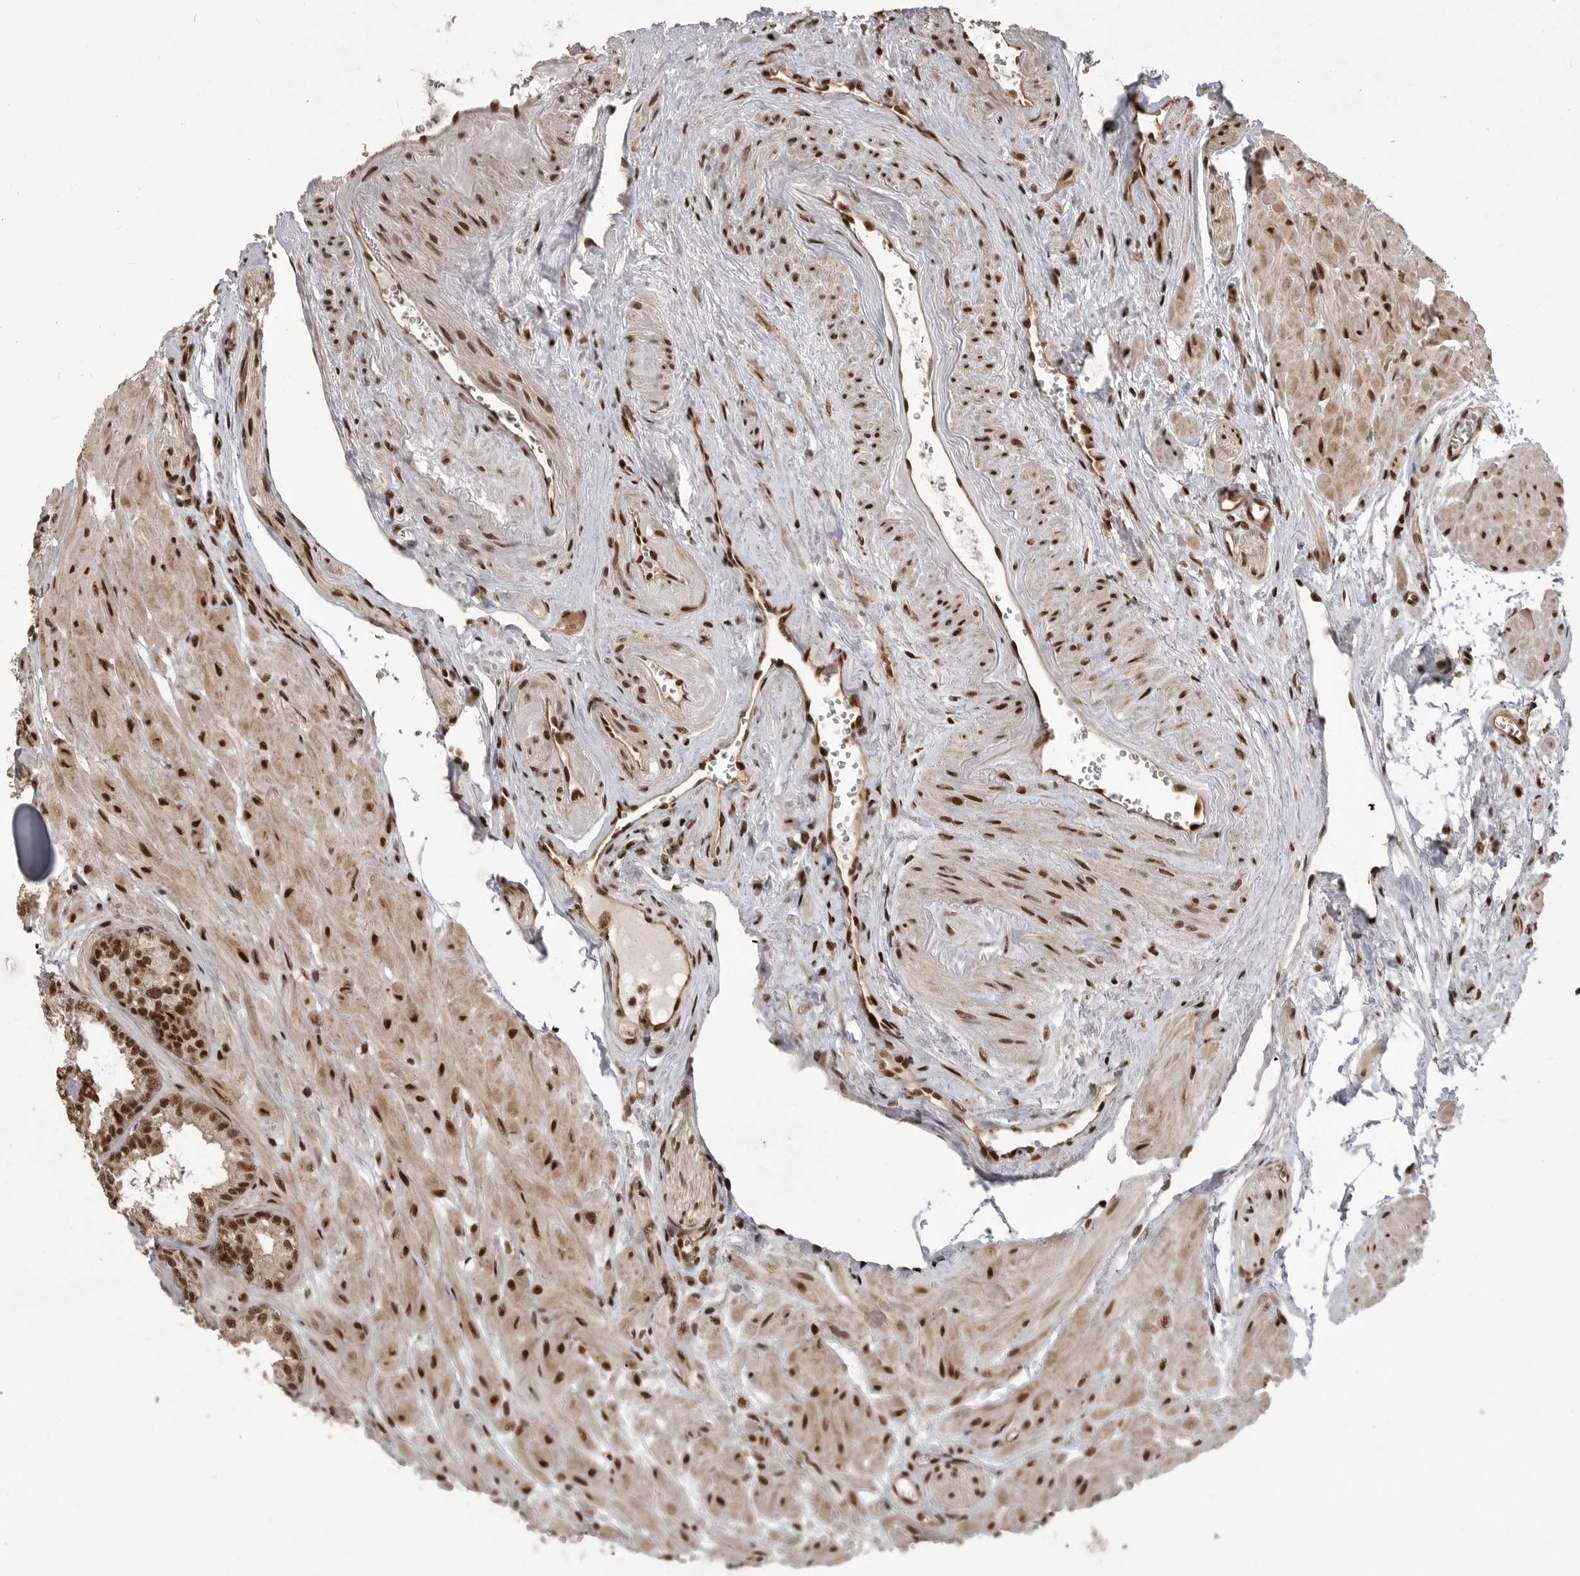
{"staining": {"intensity": "strong", "quantity": ">75%", "location": "nuclear"}, "tissue": "seminal vesicle", "cell_type": "Glandular cells", "image_type": "normal", "snomed": [{"axis": "morphology", "description": "Normal tissue, NOS"}, {"axis": "topography", "description": "Prostate"}, {"axis": "topography", "description": "Seminal veicle"}], "caption": "Immunohistochemical staining of unremarkable seminal vesicle demonstrates strong nuclear protein expression in about >75% of glandular cells.", "gene": "PPP1R8", "patient": {"sex": "male", "age": 51}}